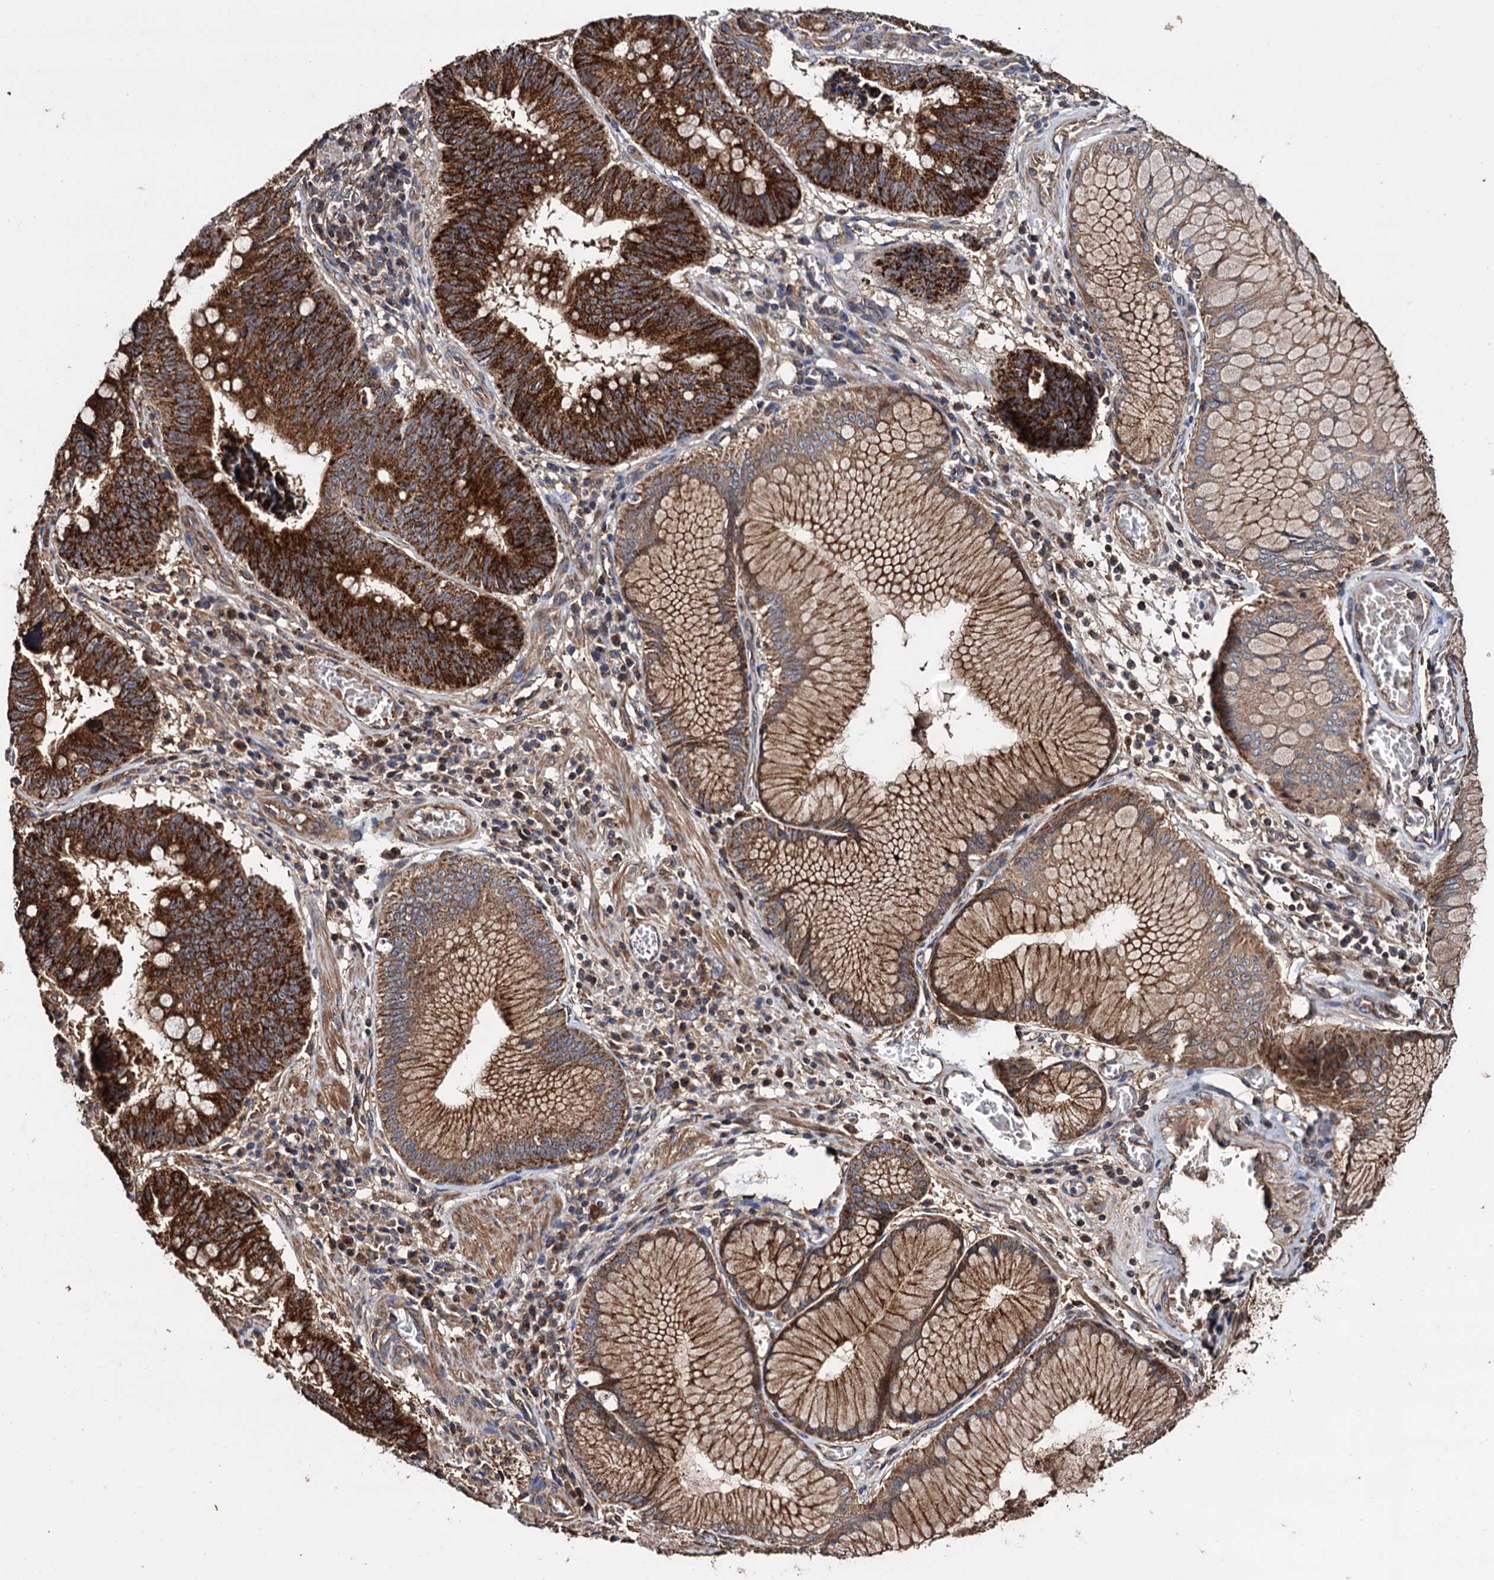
{"staining": {"intensity": "strong", "quantity": ">75%", "location": "cytoplasmic/membranous"}, "tissue": "stomach cancer", "cell_type": "Tumor cells", "image_type": "cancer", "snomed": [{"axis": "morphology", "description": "Adenocarcinoma, NOS"}, {"axis": "topography", "description": "Stomach"}], "caption": "There is high levels of strong cytoplasmic/membranous staining in tumor cells of adenocarcinoma (stomach), as demonstrated by immunohistochemical staining (brown color).", "gene": "MRPL42", "patient": {"sex": "male", "age": 59}}